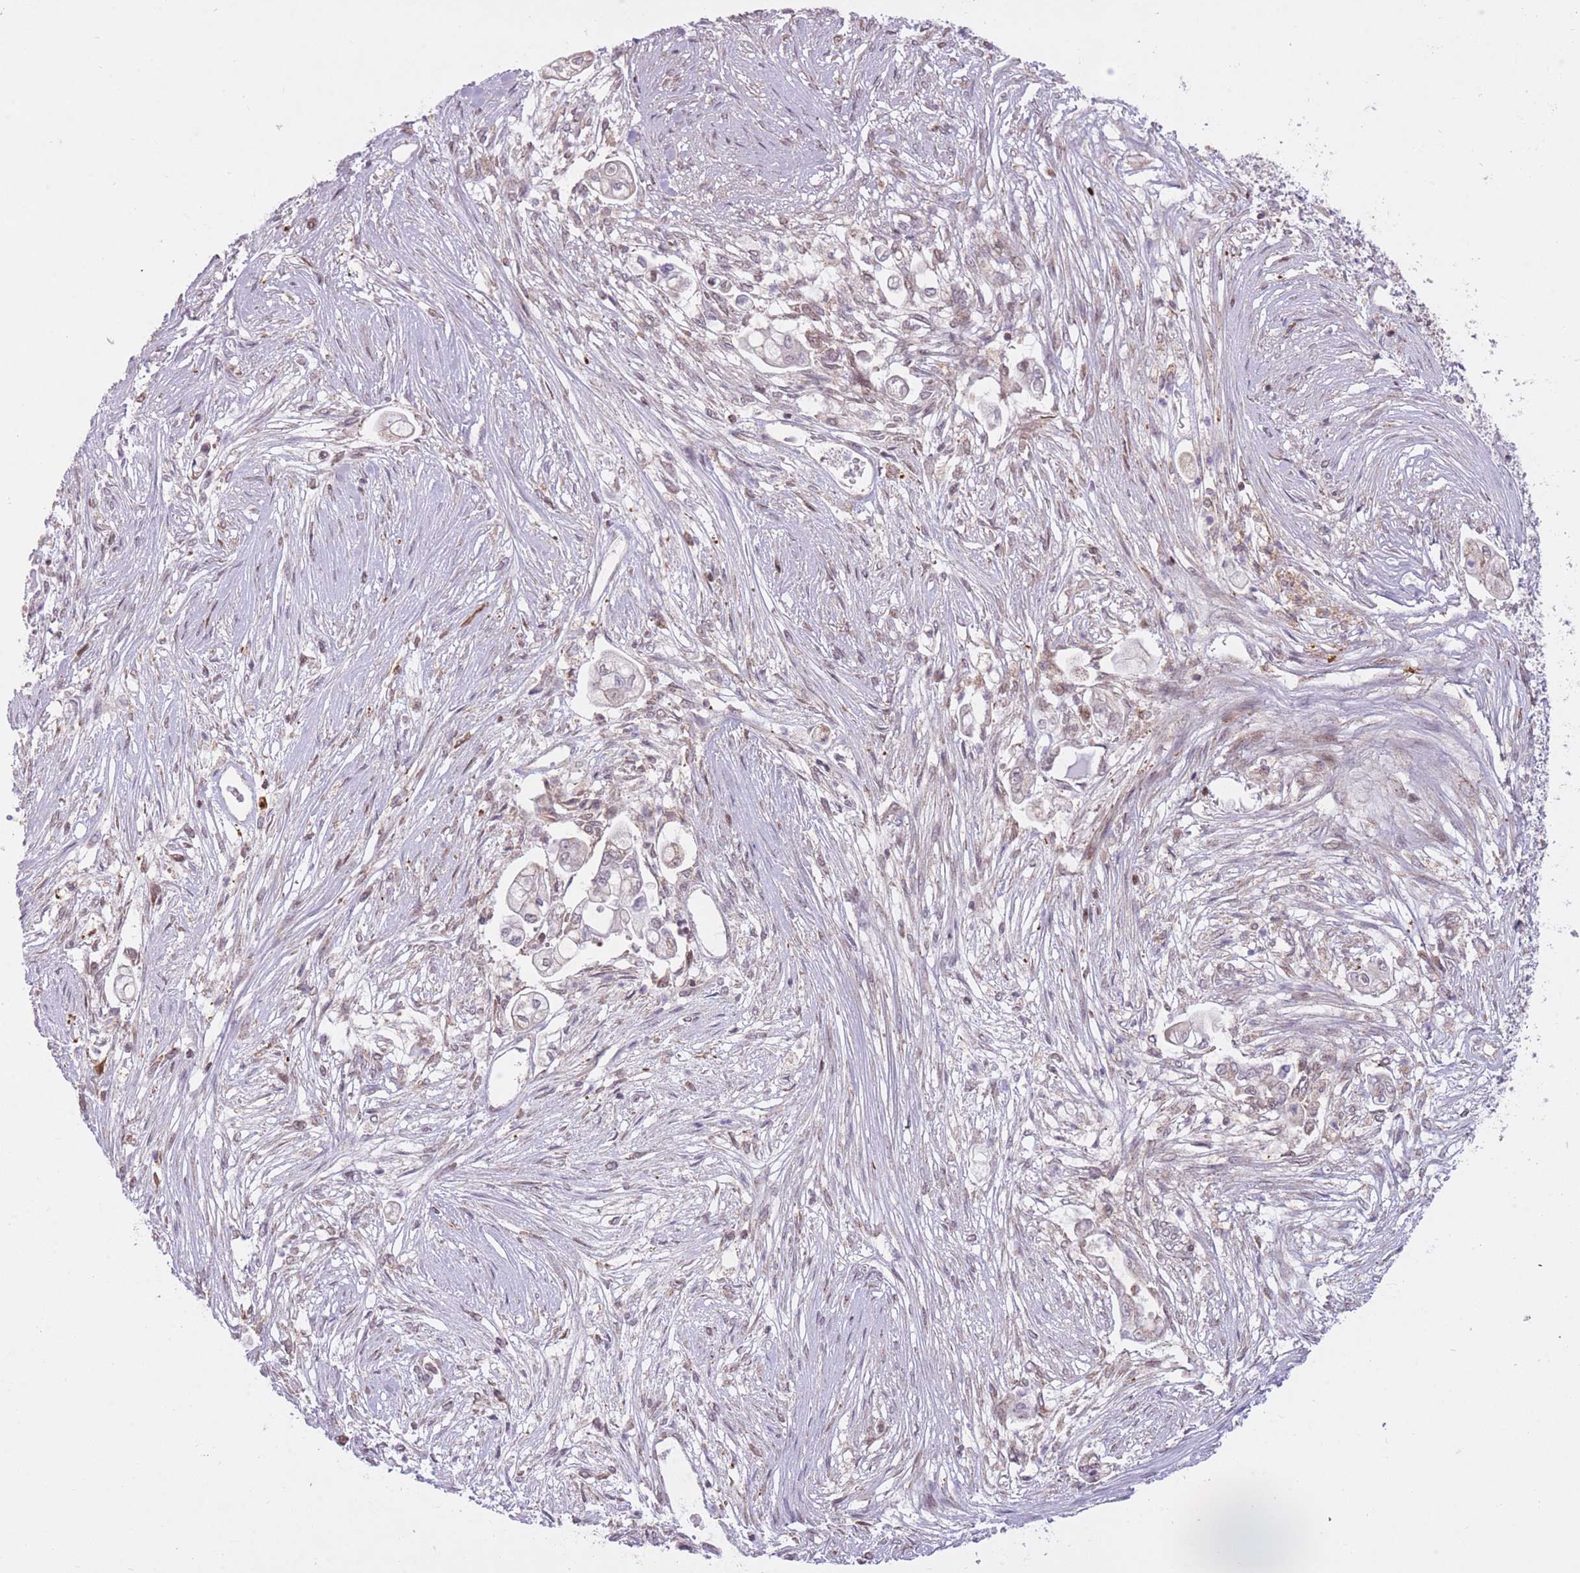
{"staining": {"intensity": "weak", "quantity": "<25%", "location": "cytoplasmic/membranous"}, "tissue": "pancreatic cancer", "cell_type": "Tumor cells", "image_type": "cancer", "snomed": [{"axis": "morphology", "description": "Adenocarcinoma, NOS"}, {"axis": "topography", "description": "Pancreas"}], "caption": "Immunohistochemical staining of pancreatic adenocarcinoma reveals no significant staining in tumor cells. (Brightfield microscopy of DAB immunohistochemistry (IHC) at high magnification).", "gene": "DPYSL4", "patient": {"sex": "female", "age": 69}}